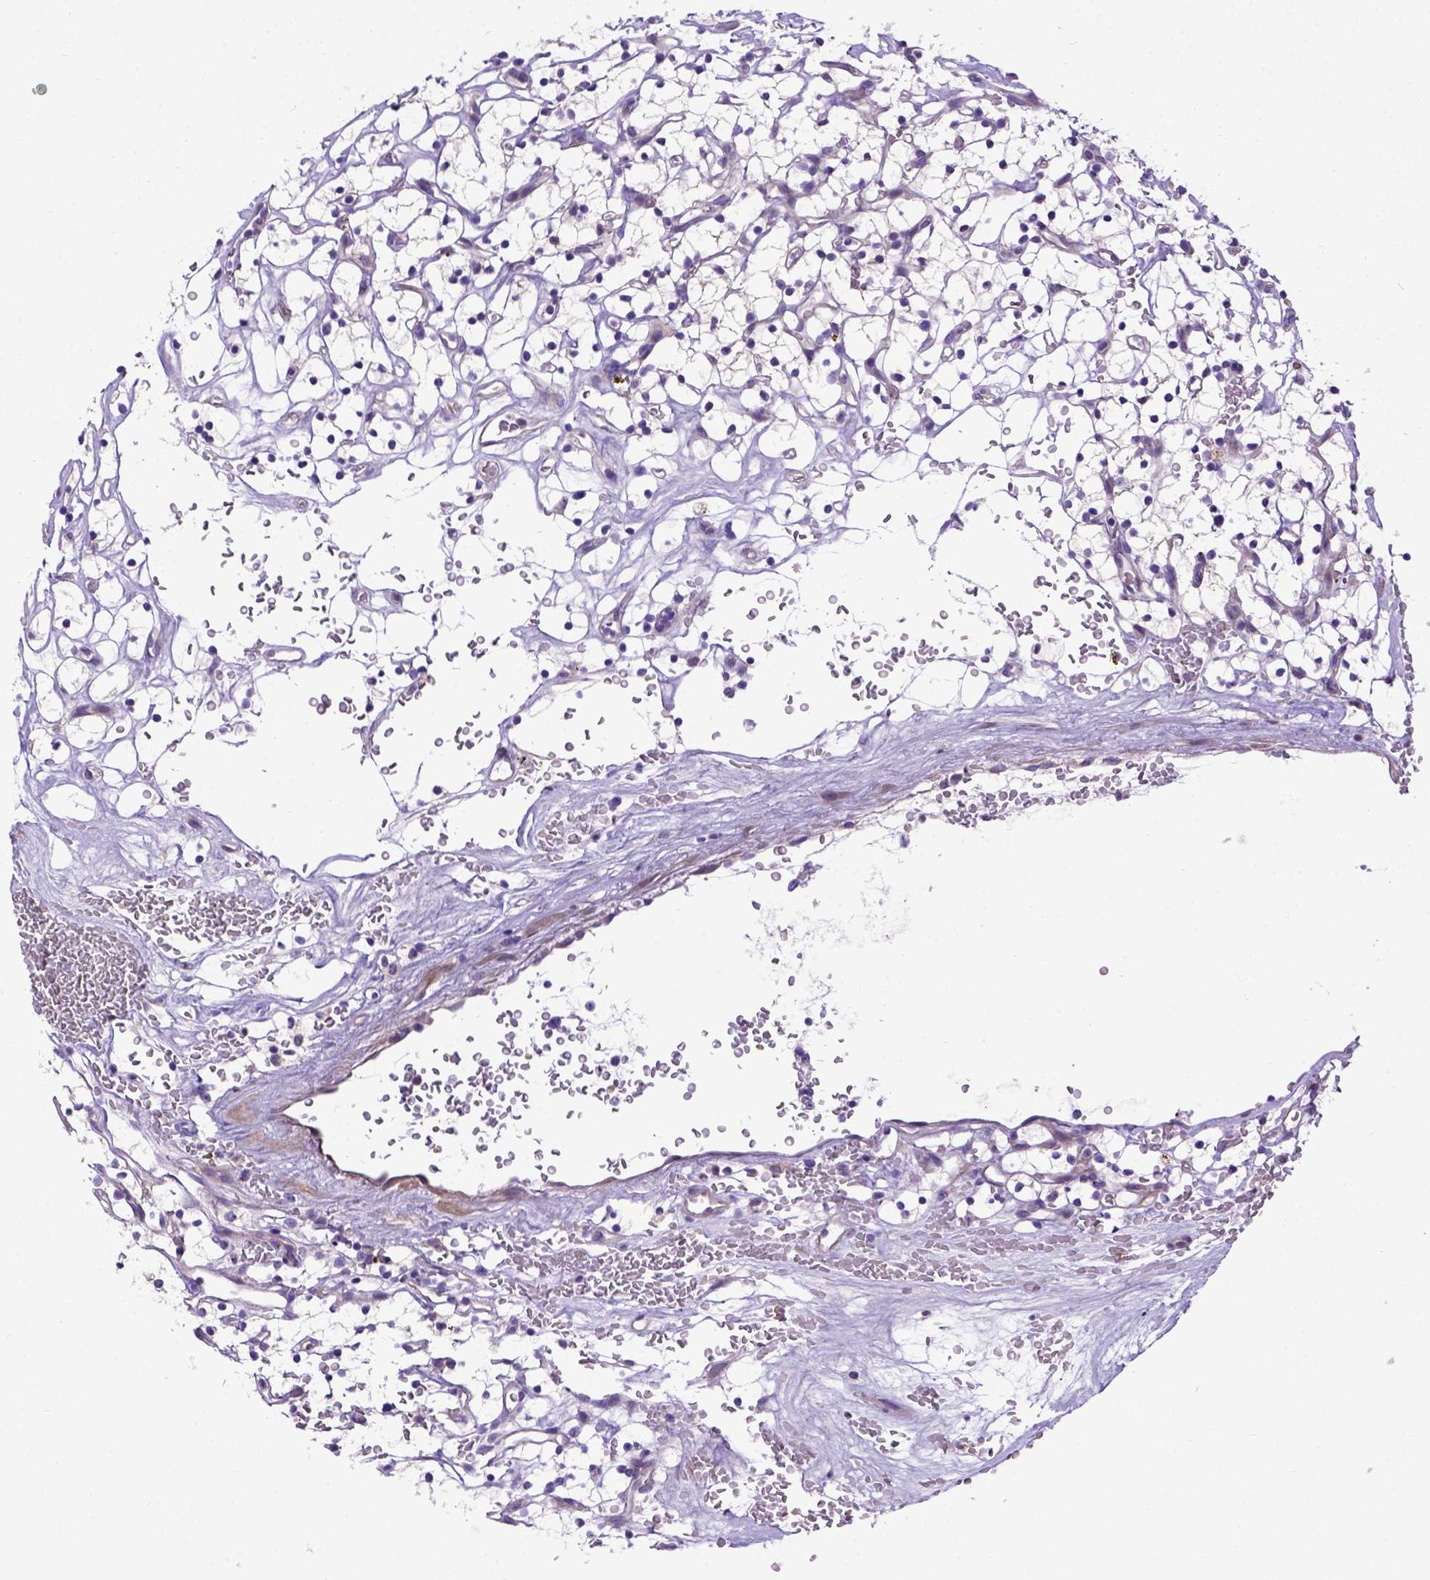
{"staining": {"intensity": "negative", "quantity": "none", "location": "none"}, "tissue": "renal cancer", "cell_type": "Tumor cells", "image_type": "cancer", "snomed": [{"axis": "morphology", "description": "Adenocarcinoma, NOS"}, {"axis": "topography", "description": "Kidney"}], "caption": "The image shows no staining of tumor cells in renal adenocarcinoma.", "gene": "ADAM12", "patient": {"sex": "female", "age": 64}}